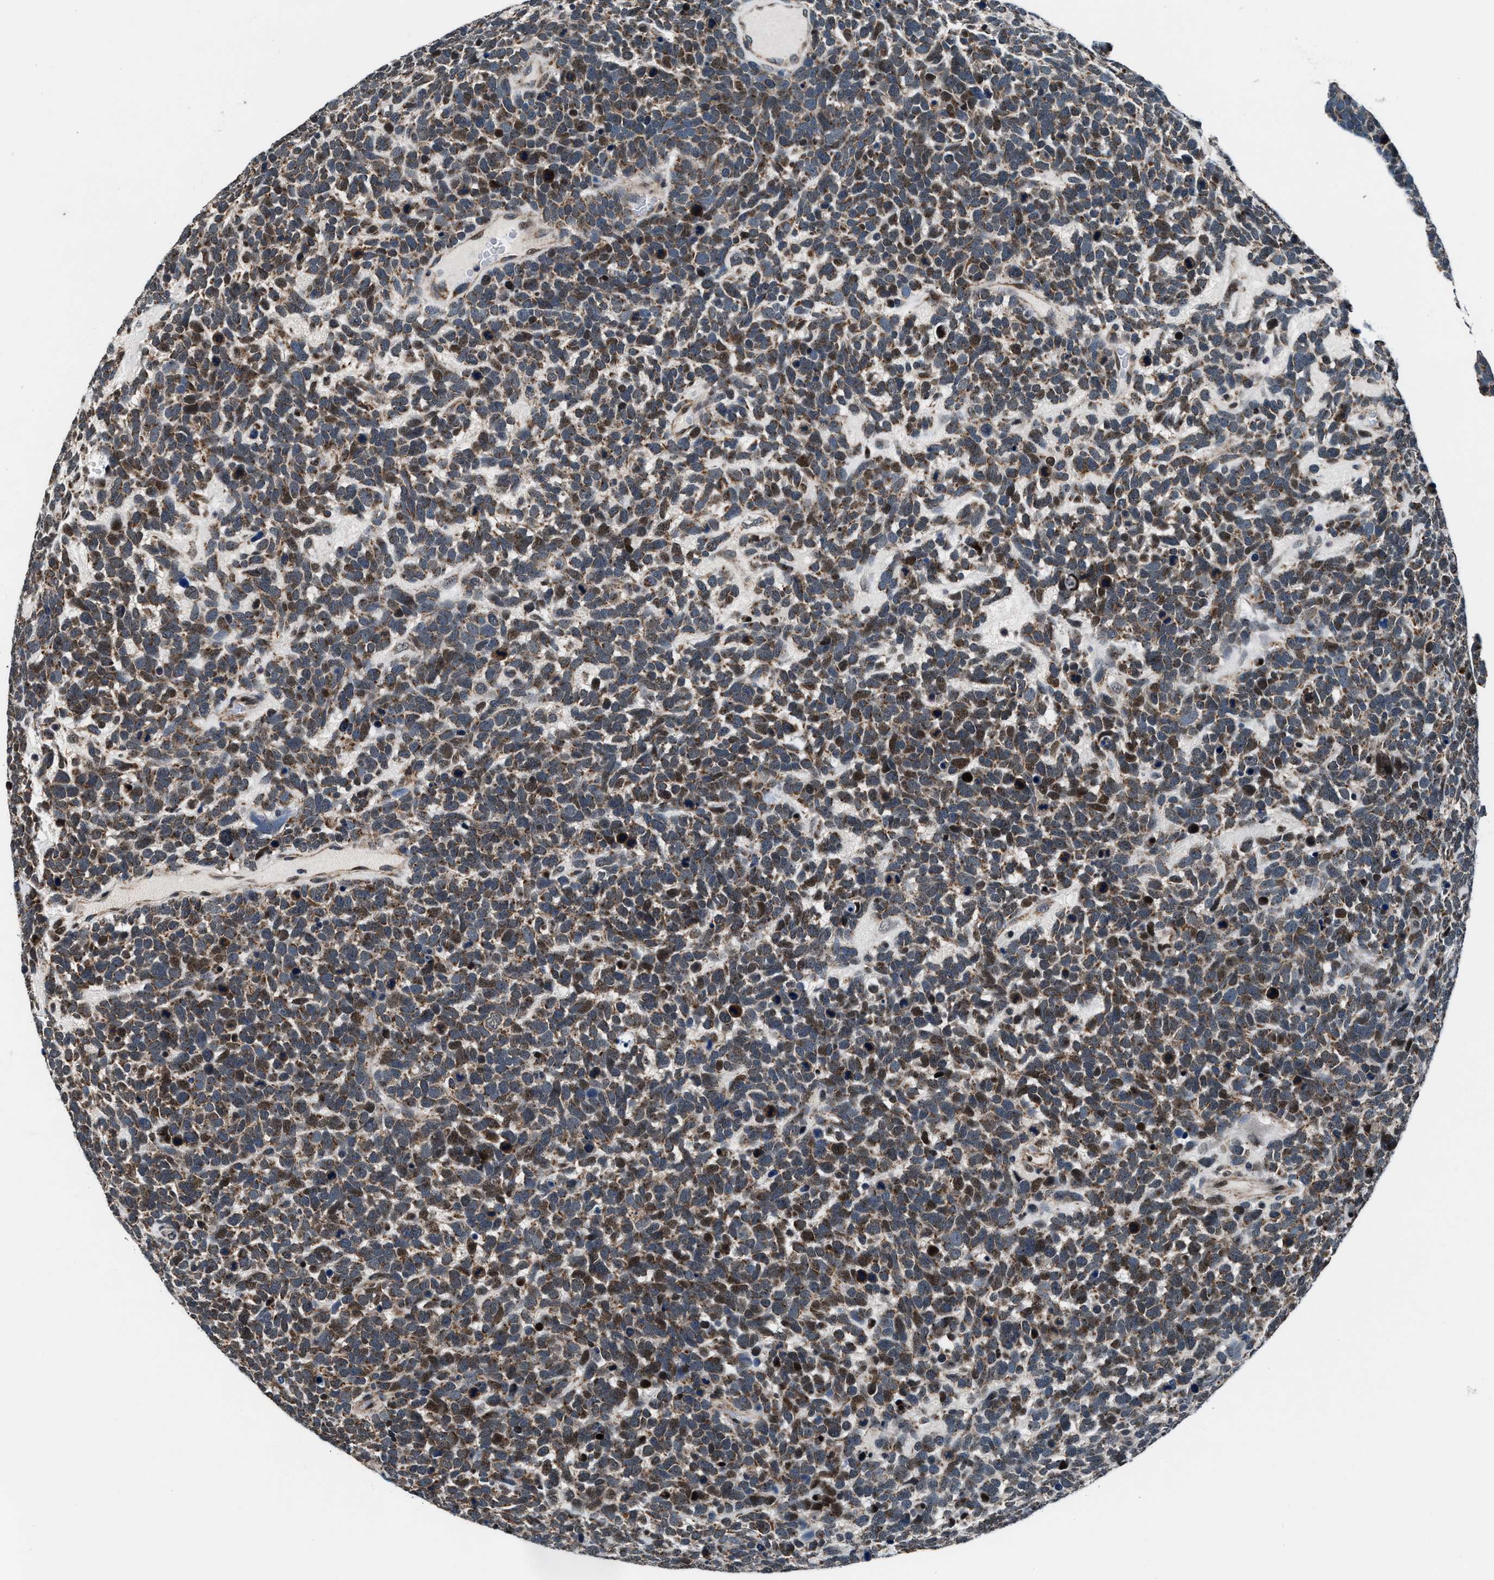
{"staining": {"intensity": "moderate", "quantity": "<25%", "location": "nuclear"}, "tissue": "urothelial cancer", "cell_type": "Tumor cells", "image_type": "cancer", "snomed": [{"axis": "morphology", "description": "Urothelial carcinoma, High grade"}, {"axis": "topography", "description": "Urinary bladder"}], "caption": "Tumor cells display low levels of moderate nuclear expression in approximately <25% of cells in human urothelial cancer. The protein of interest is shown in brown color, while the nuclei are stained blue.", "gene": "PRRC2B", "patient": {"sex": "female", "age": 82}}